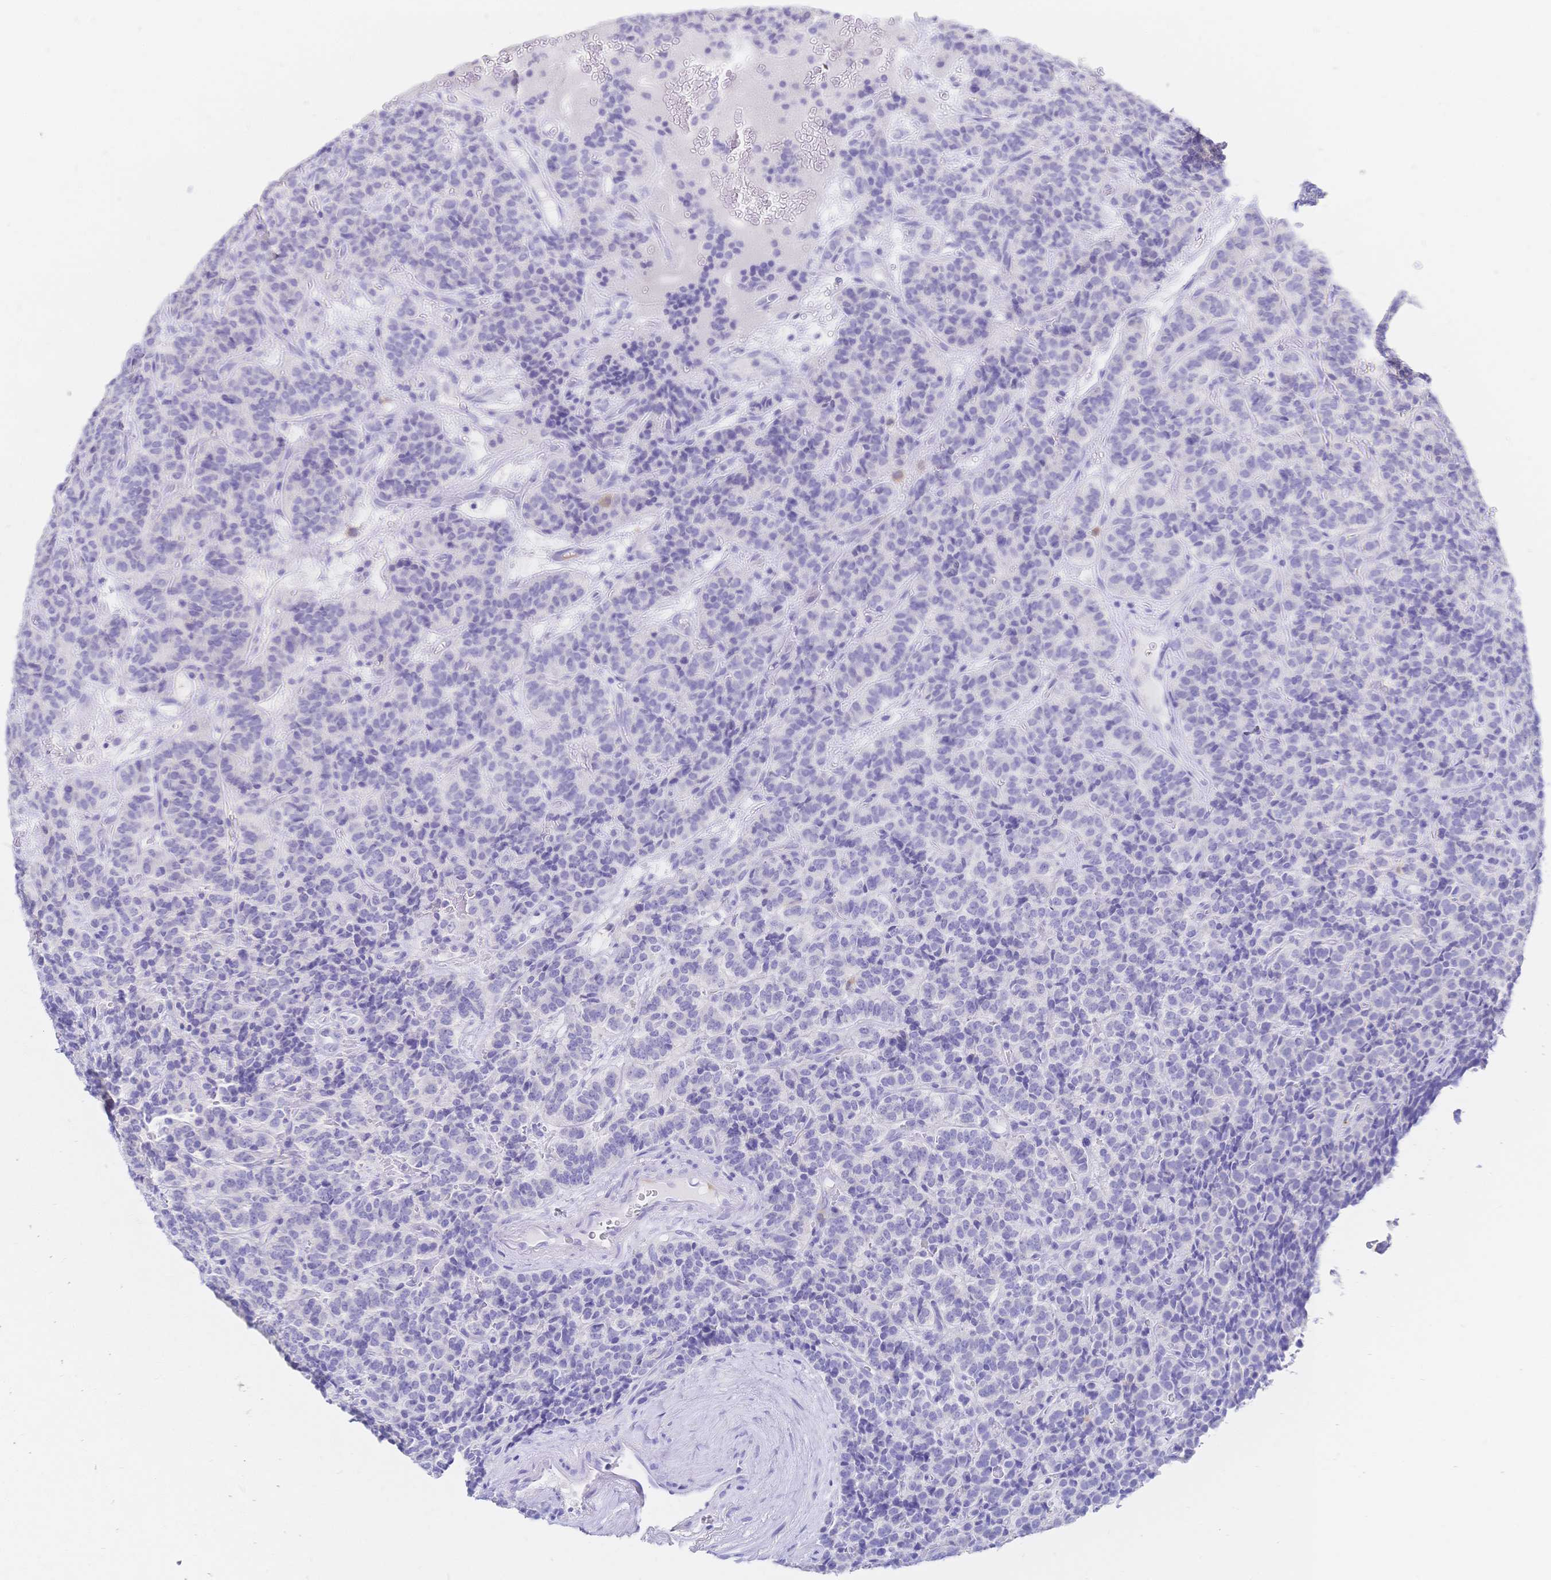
{"staining": {"intensity": "negative", "quantity": "none", "location": "none"}, "tissue": "carcinoid", "cell_type": "Tumor cells", "image_type": "cancer", "snomed": [{"axis": "morphology", "description": "Carcinoid, malignant, NOS"}, {"axis": "topography", "description": "Pancreas"}], "caption": "Tumor cells are negative for protein expression in human malignant carcinoid. The staining was performed using DAB to visualize the protein expression in brown, while the nuclei were stained in blue with hematoxylin (Magnification: 20x).", "gene": "RRM1", "patient": {"sex": "male", "age": 36}}